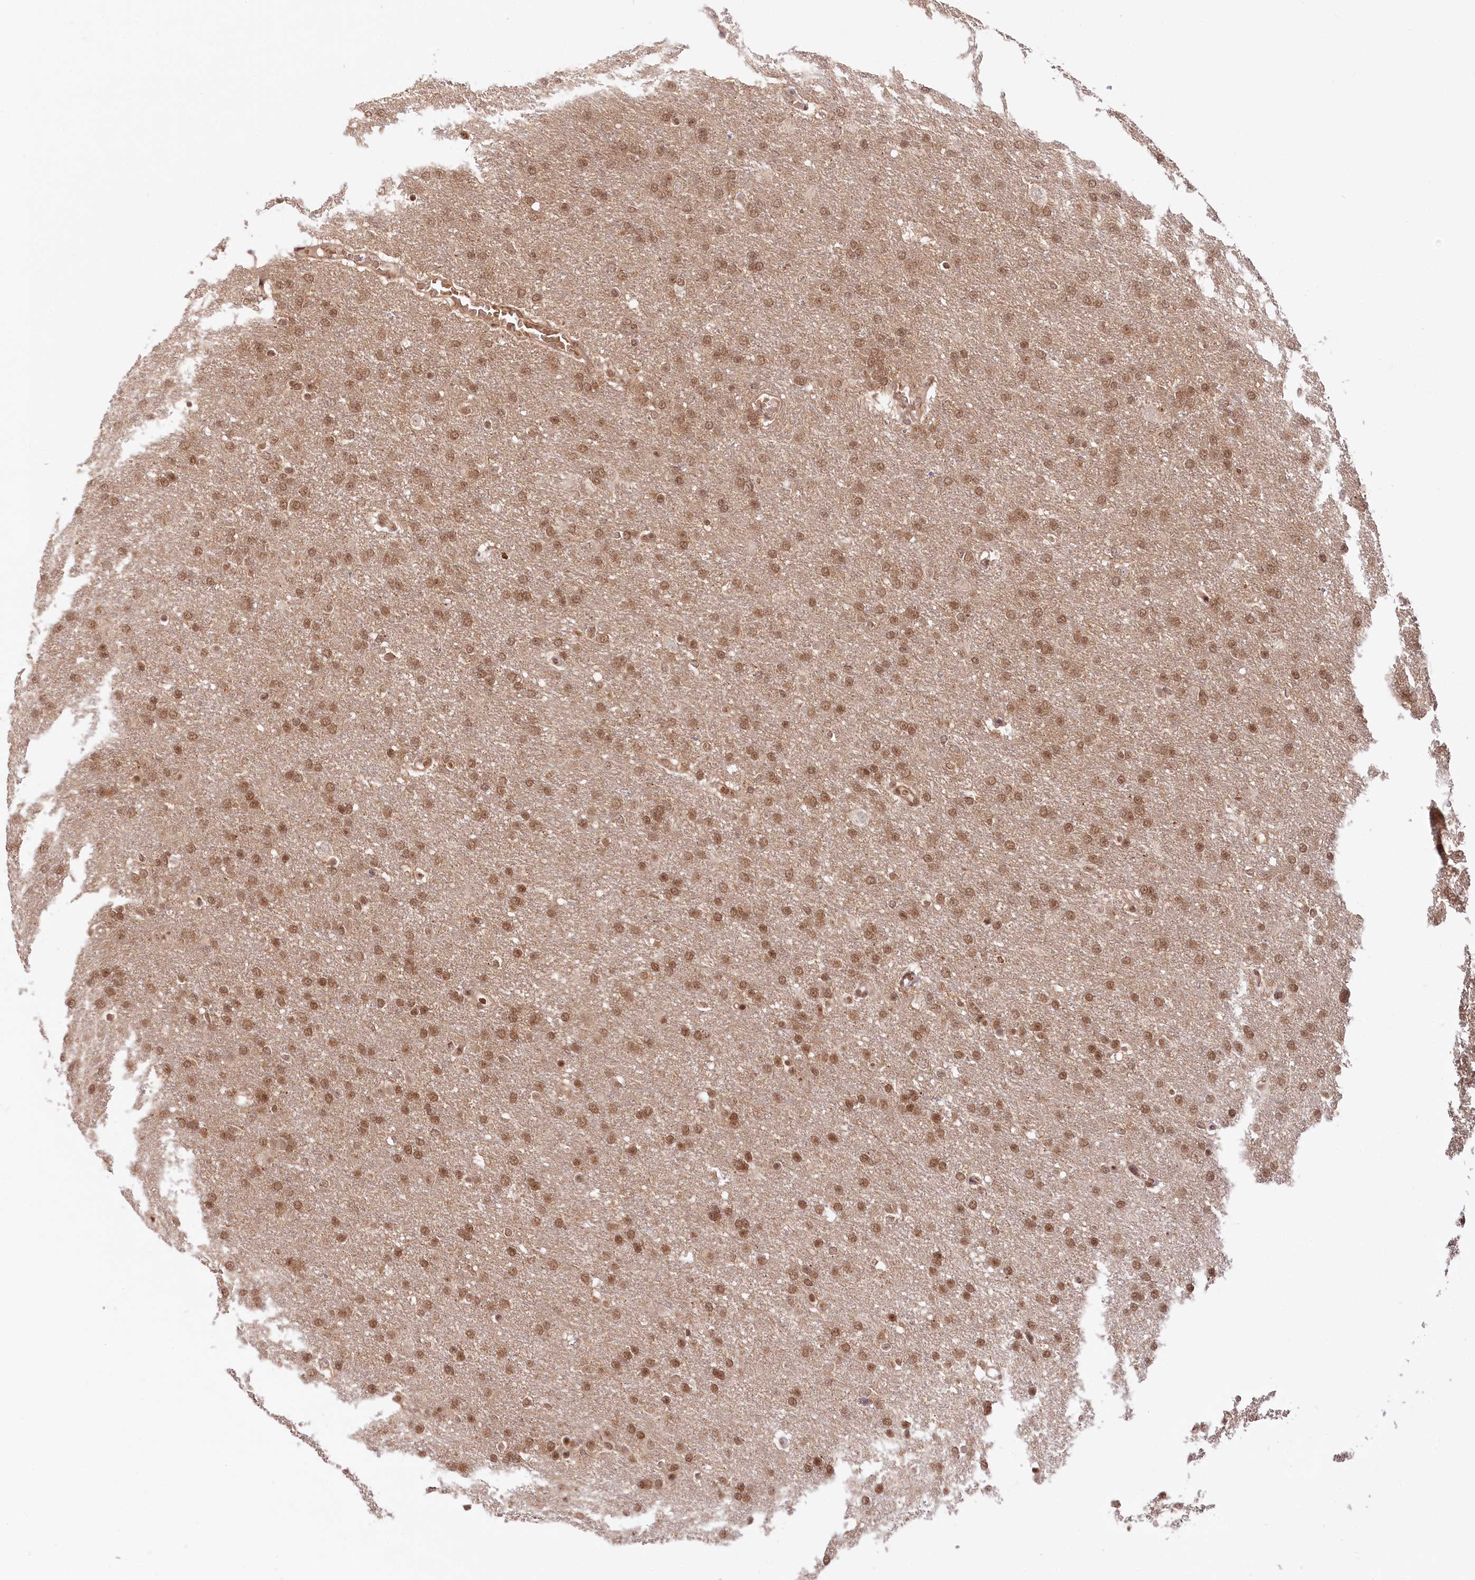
{"staining": {"intensity": "moderate", "quantity": ">75%", "location": "cytoplasmic/membranous,nuclear"}, "tissue": "glioma", "cell_type": "Tumor cells", "image_type": "cancer", "snomed": [{"axis": "morphology", "description": "Glioma, malignant, High grade"}, {"axis": "topography", "description": "Brain"}], "caption": "Protein expression analysis of malignant glioma (high-grade) shows moderate cytoplasmic/membranous and nuclear staining in about >75% of tumor cells.", "gene": "CCDC65", "patient": {"sex": "male", "age": 72}}